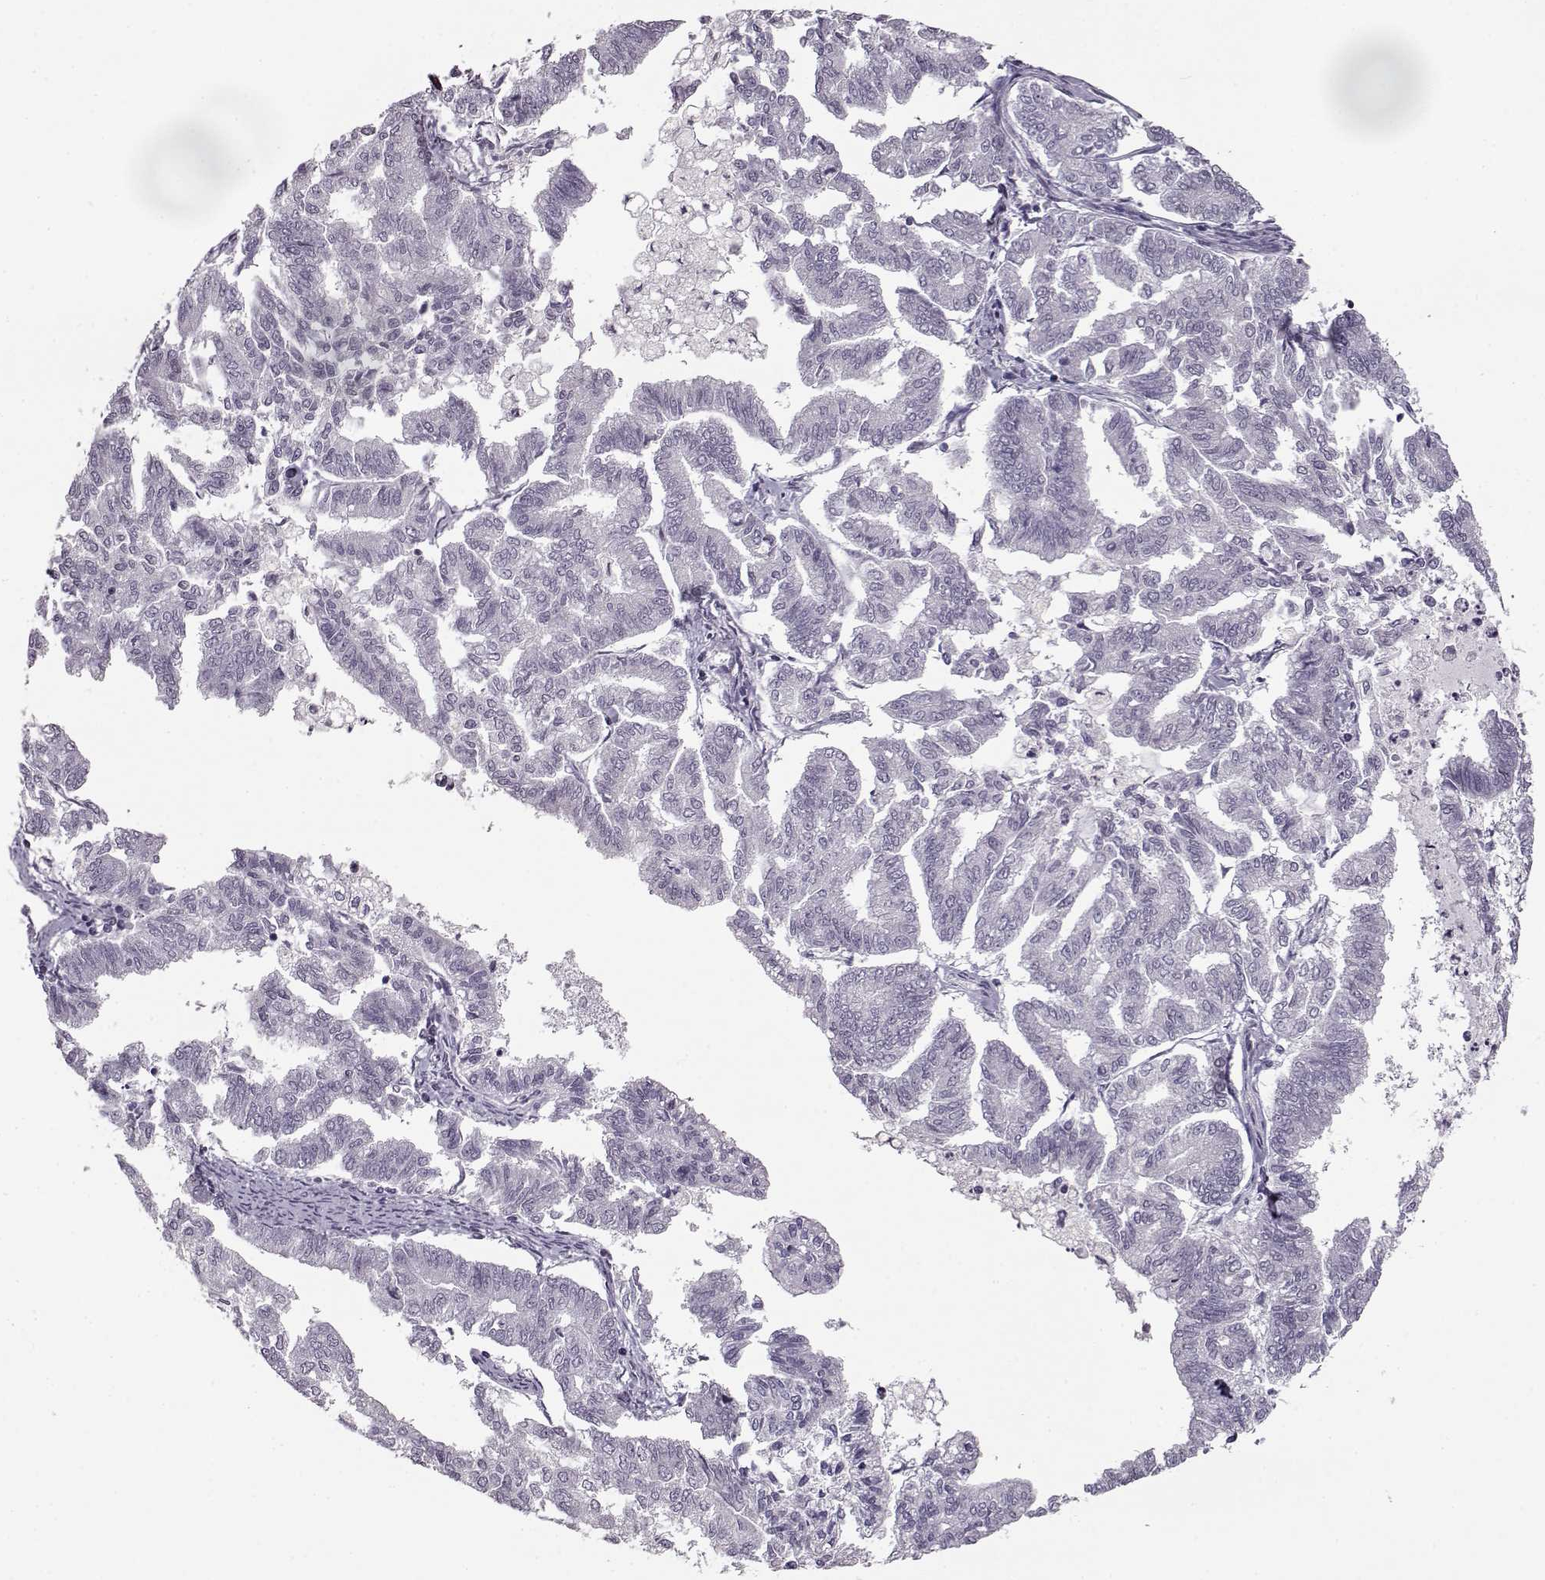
{"staining": {"intensity": "negative", "quantity": "none", "location": "none"}, "tissue": "endometrial cancer", "cell_type": "Tumor cells", "image_type": "cancer", "snomed": [{"axis": "morphology", "description": "Adenocarcinoma, NOS"}, {"axis": "topography", "description": "Endometrium"}], "caption": "This photomicrograph is of endometrial cancer stained with immunohistochemistry to label a protein in brown with the nuclei are counter-stained blue. There is no staining in tumor cells. (IHC, brightfield microscopy, high magnification).", "gene": "FSHB", "patient": {"sex": "female", "age": 79}}